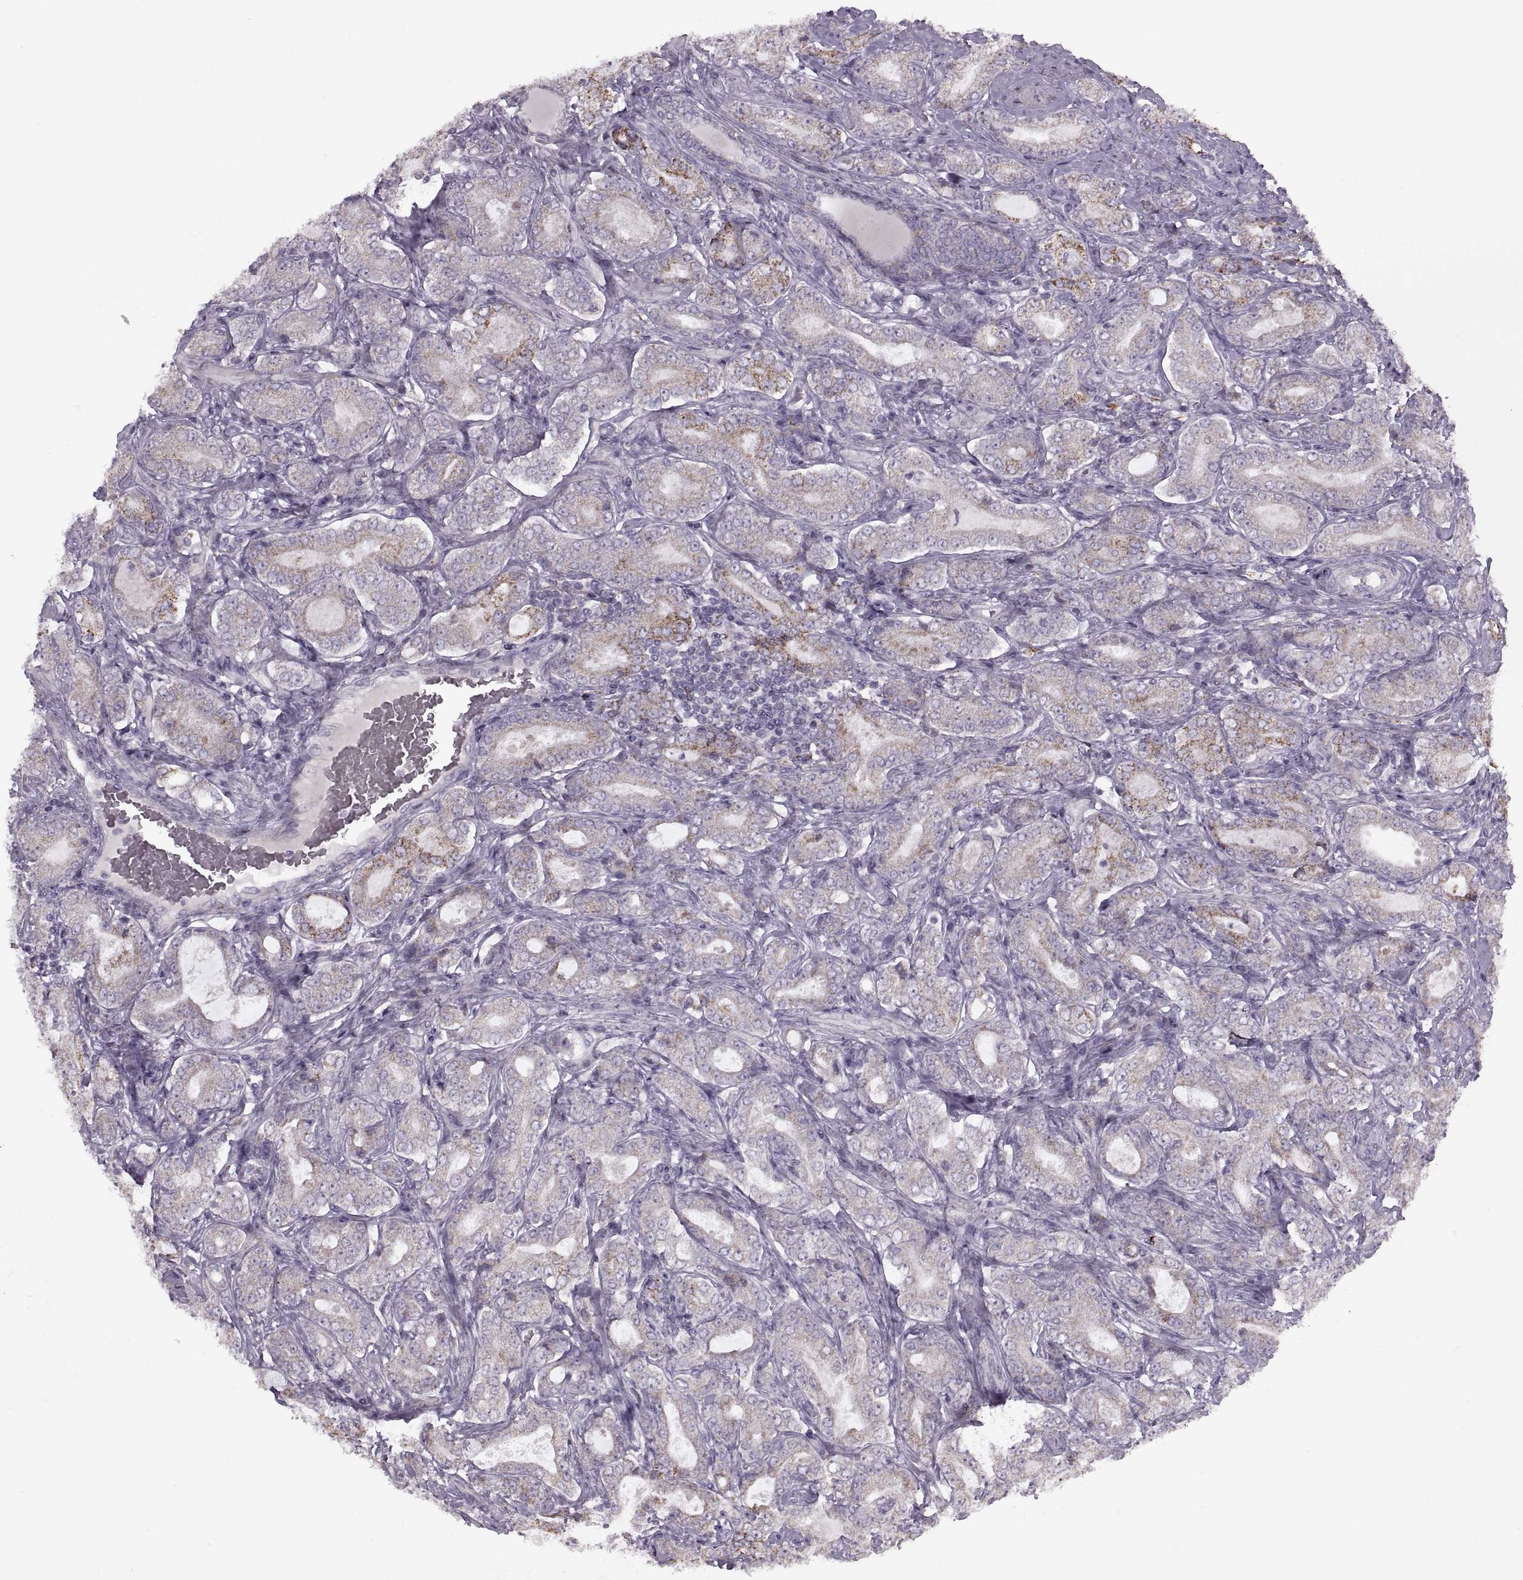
{"staining": {"intensity": "moderate", "quantity": "25%-75%", "location": "cytoplasmic/membranous"}, "tissue": "prostate cancer", "cell_type": "Tumor cells", "image_type": "cancer", "snomed": [{"axis": "morphology", "description": "Adenocarcinoma, NOS"}, {"axis": "topography", "description": "Prostate"}], "caption": "A brown stain shows moderate cytoplasmic/membranous positivity of a protein in prostate cancer tumor cells. (Stains: DAB (3,3'-diaminobenzidine) in brown, nuclei in blue, Microscopy: brightfield microscopy at high magnification).", "gene": "PIERCE1", "patient": {"sex": "male", "age": 64}}